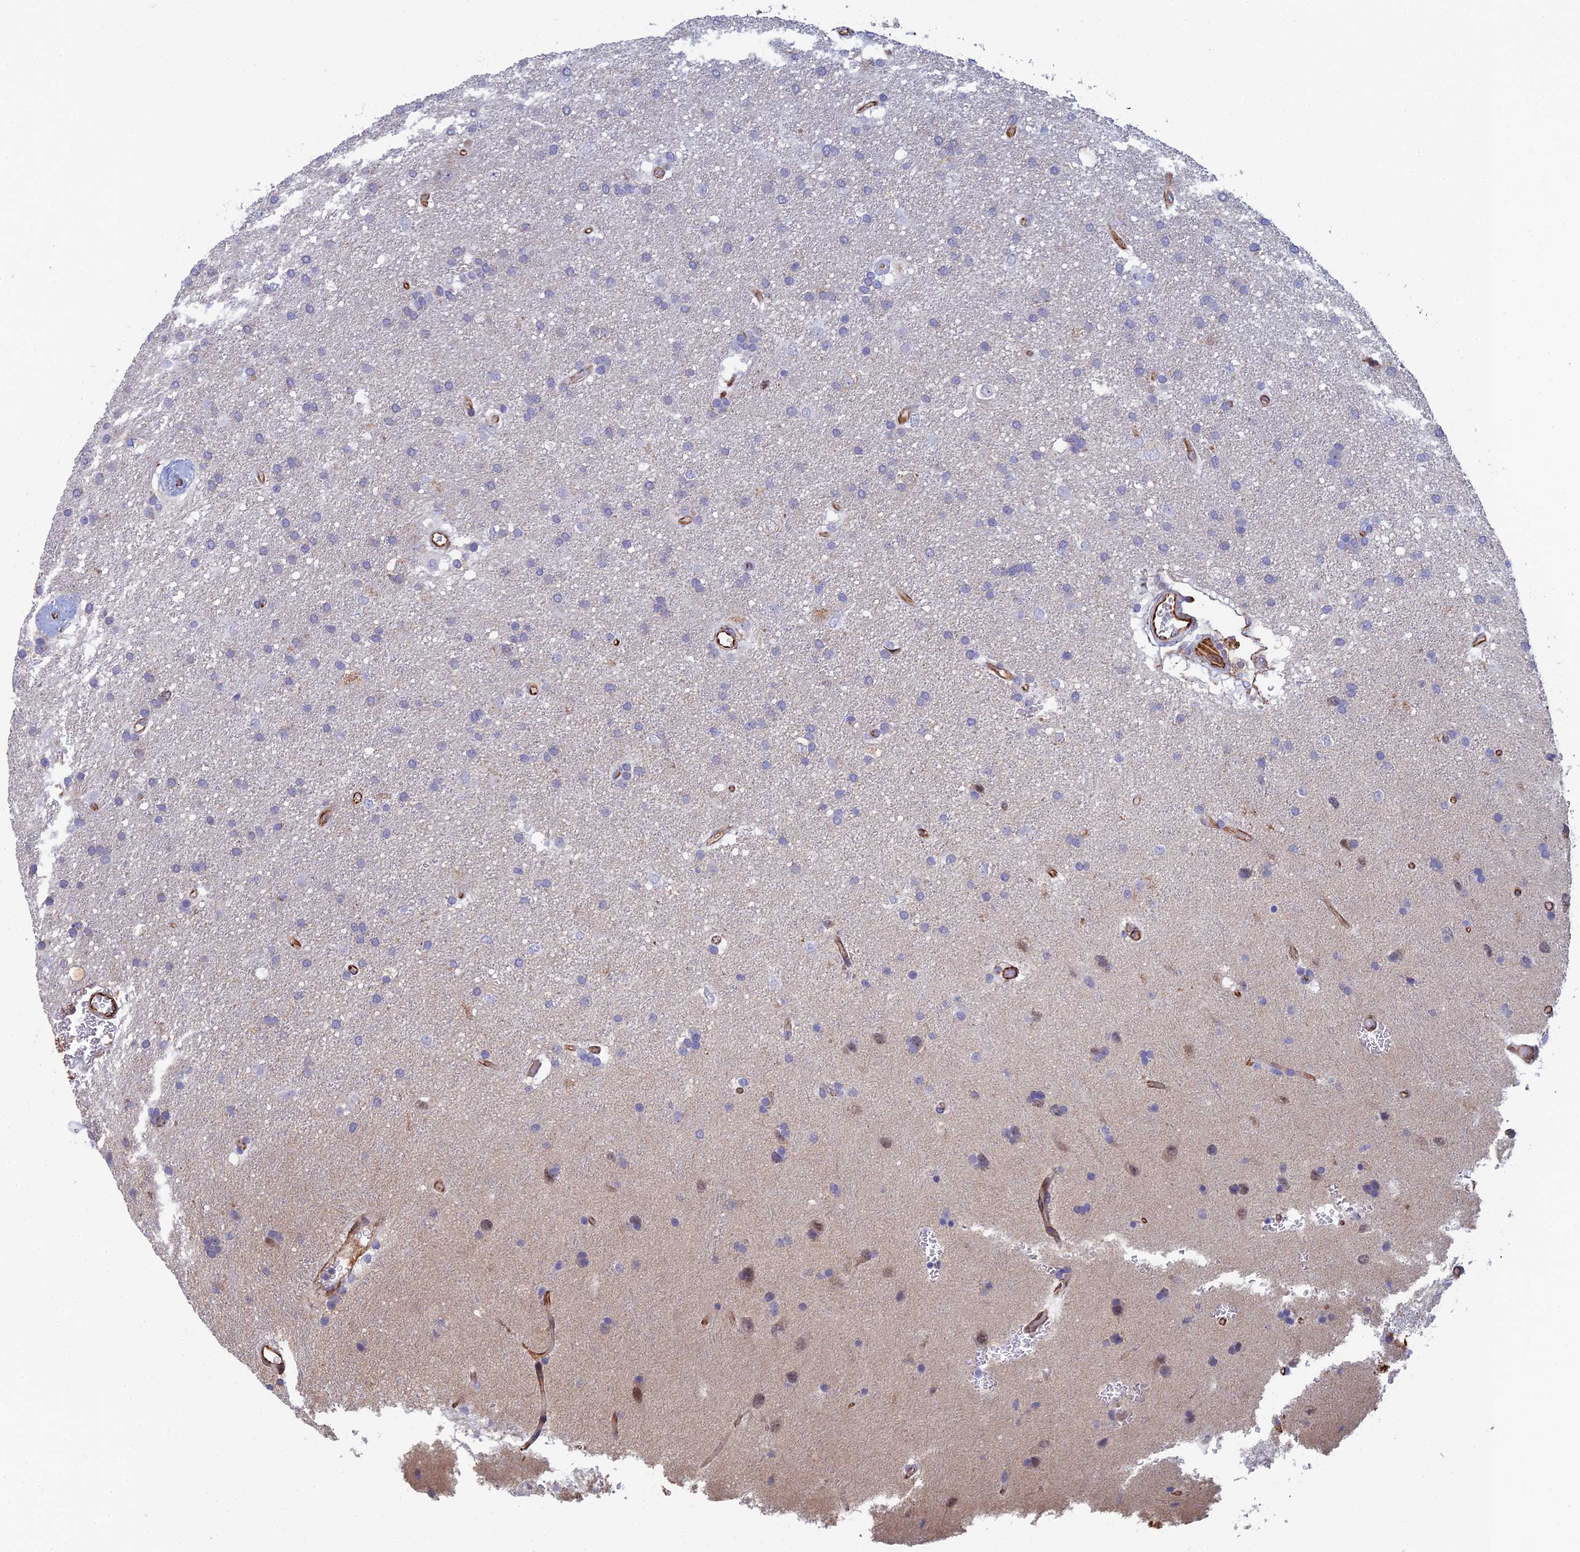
{"staining": {"intensity": "negative", "quantity": "none", "location": "none"}, "tissue": "glioma", "cell_type": "Tumor cells", "image_type": "cancer", "snomed": [{"axis": "morphology", "description": "Glioma, malignant, Low grade"}, {"axis": "topography", "description": "Brain"}], "caption": "There is no significant expression in tumor cells of glioma. (Brightfield microscopy of DAB immunohistochemistry at high magnification).", "gene": "CLVS2", "patient": {"sex": "male", "age": 66}}